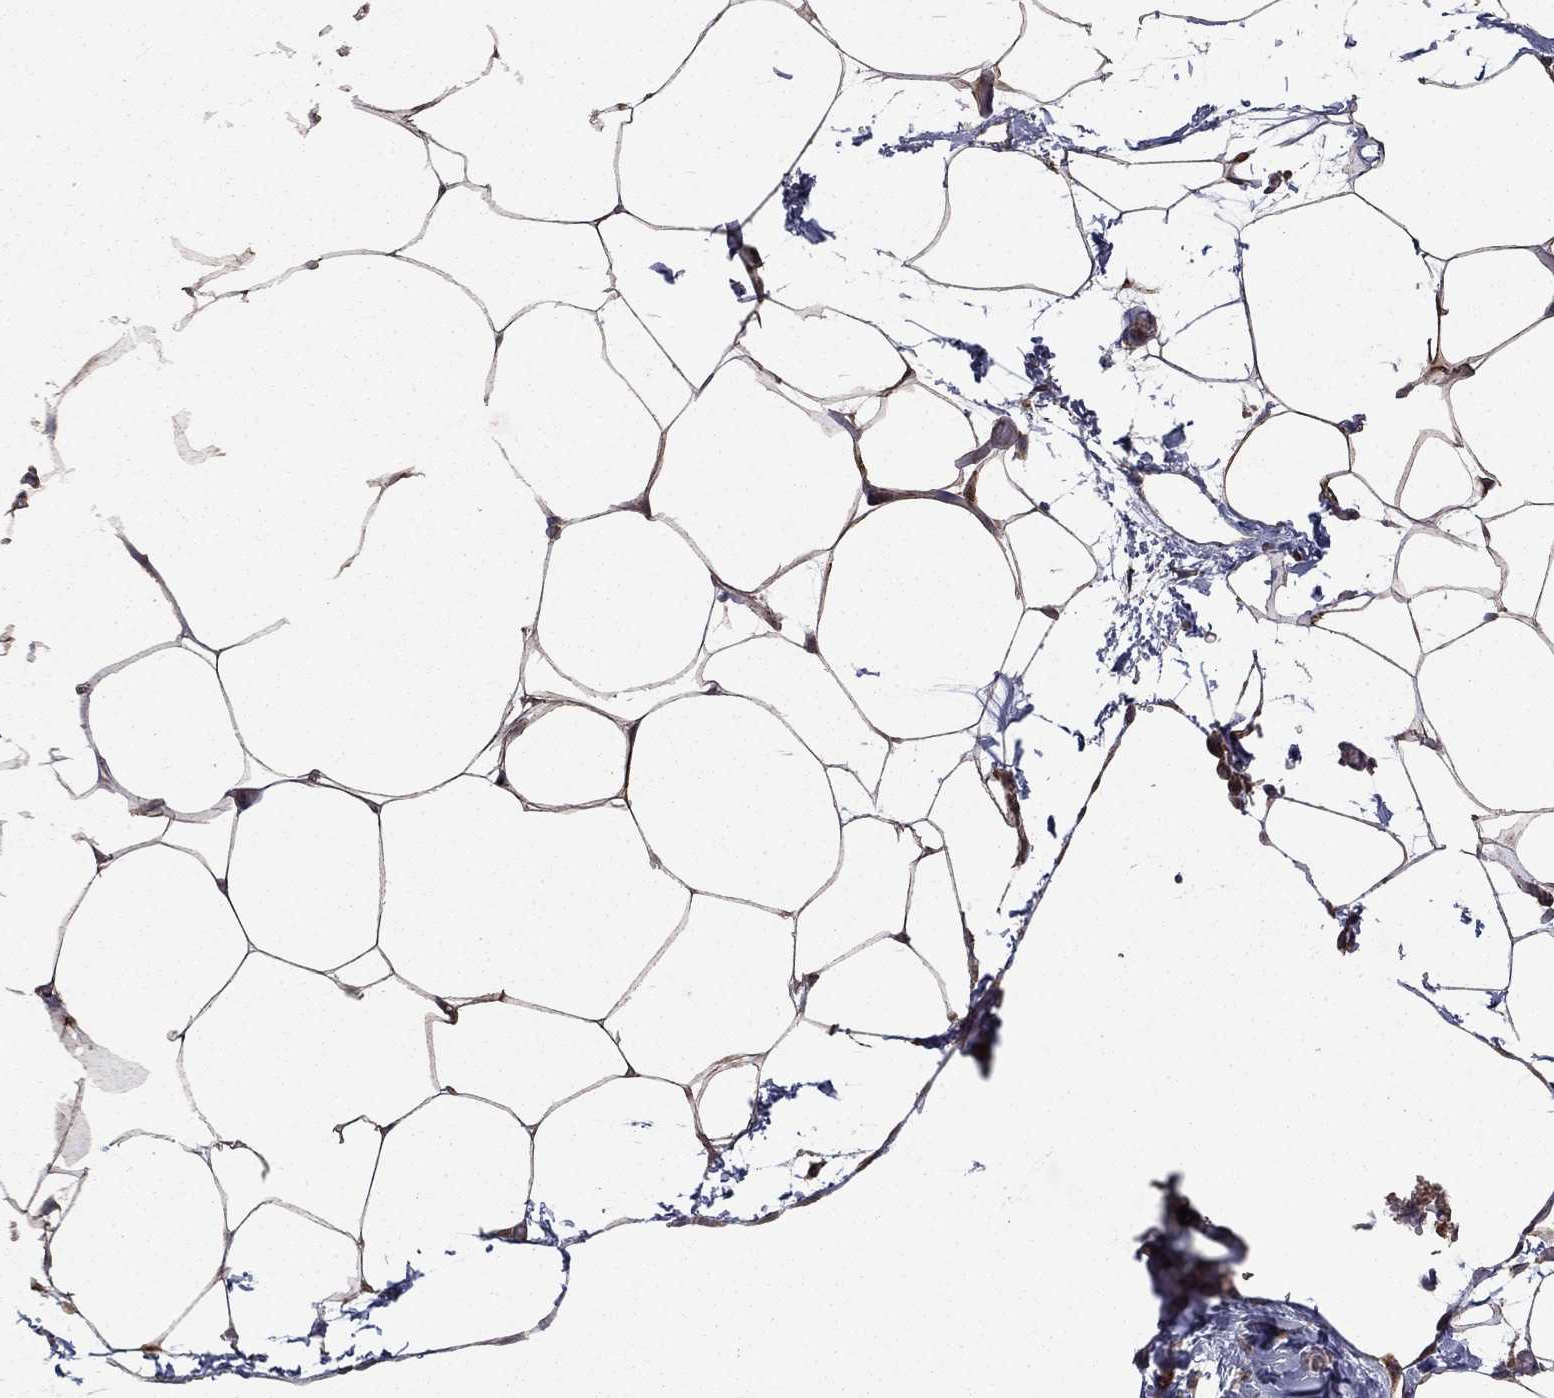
{"staining": {"intensity": "negative", "quantity": "none", "location": "none"}, "tissue": "adipose tissue", "cell_type": "Adipocytes", "image_type": "normal", "snomed": [{"axis": "morphology", "description": "Normal tissue, NOS"}, {"axis": "topography", "description": "Adipose tissue"}], "caption": "This is an immunohistochemistry (IHC) photomicrograph of normal adipose tissue. There is no staining in adipocytes.", "gene": "DHRS1", "patient": {"sex": "male", "age": 57}}